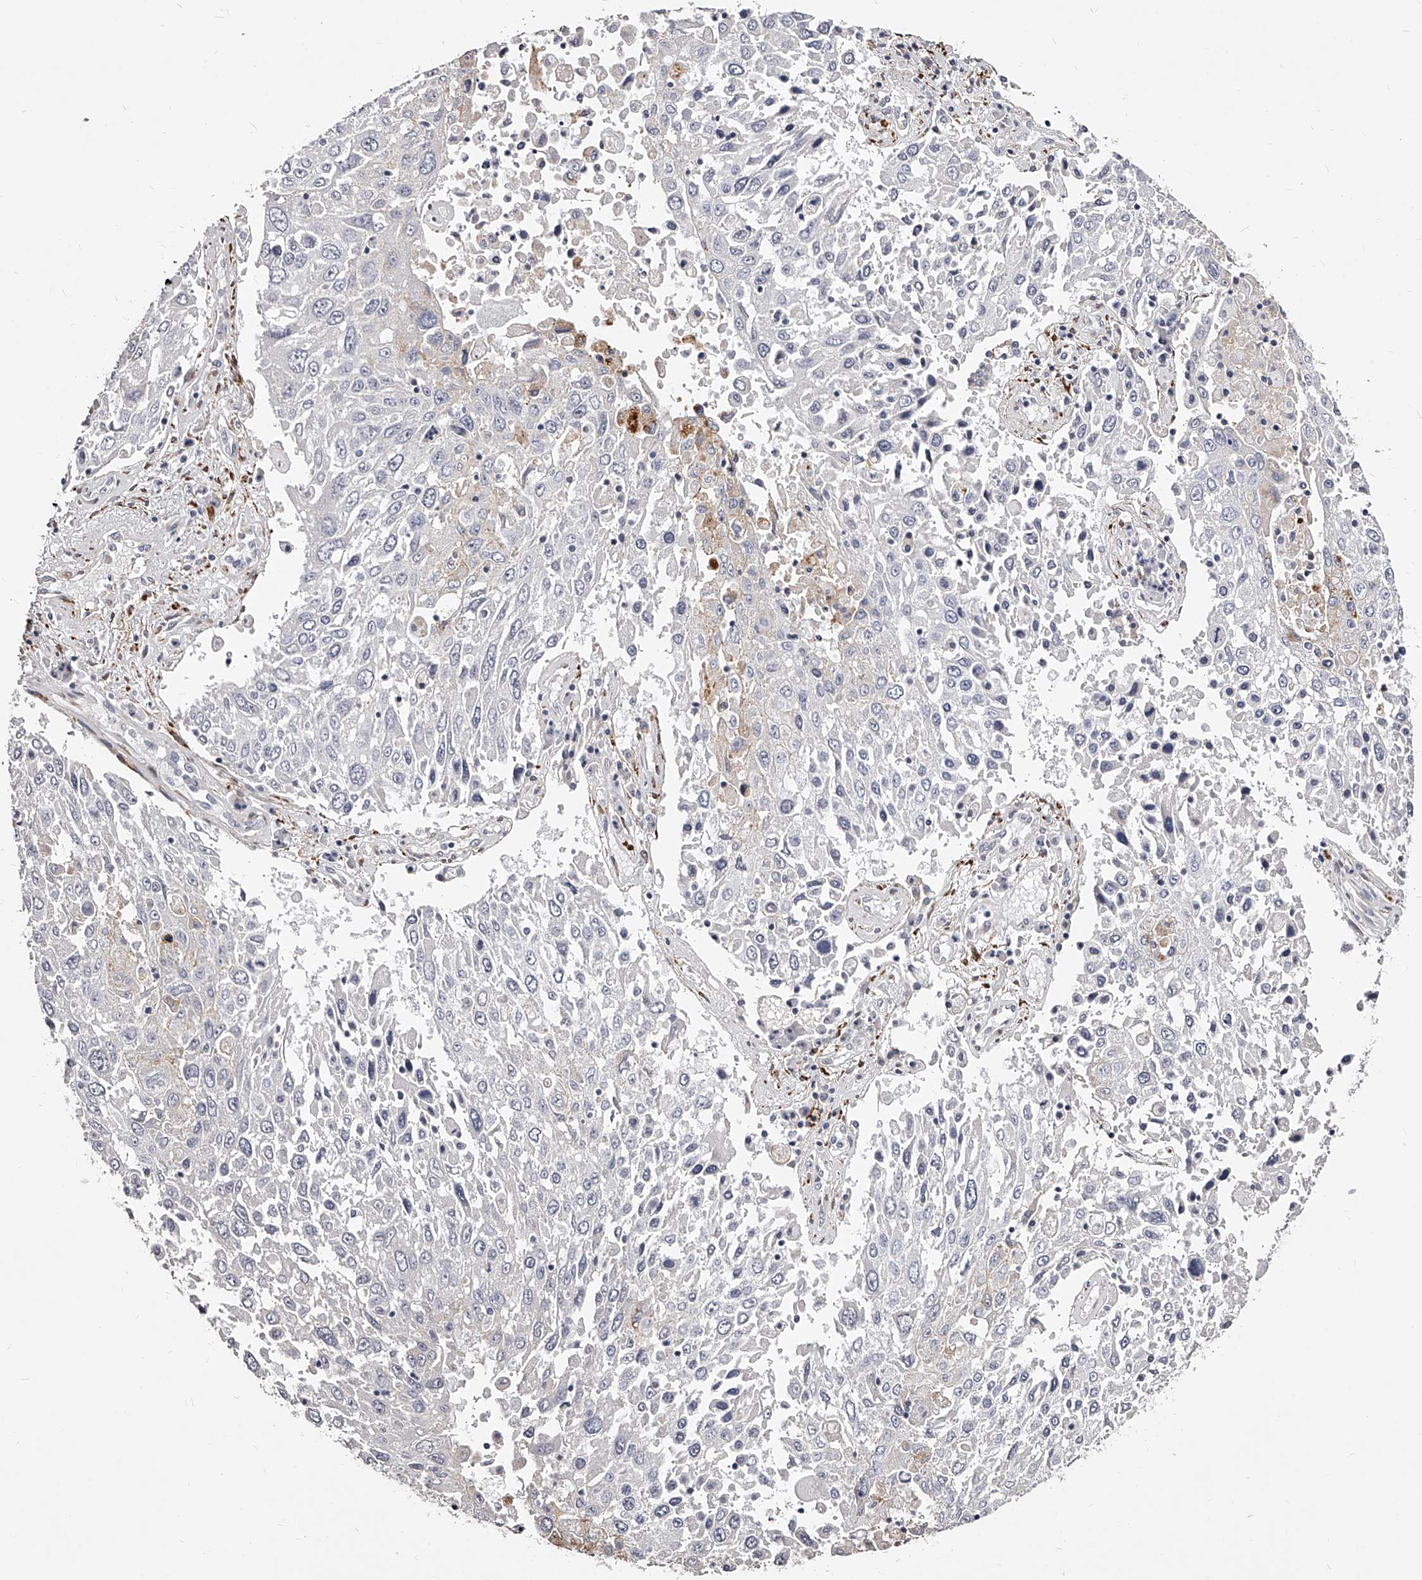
{"staining": {"intensity": "negative", "quantity": "none", "location": "none"}, "tissue": "lung cancer", "cell_type": "Tumor cells", "image_type": "cancer", "snomed": [{"axis": "morphology", "description": "Squamous cell carcinoma, NOS"}, {"axis": "topography", "description": "Lung"}], "caption": "DAB (3,3'-diaminobenzidine) immunohistochemical staining of human lung squamous cell carcinoma demonstrates no significant staining in tumor cells.", "gene": "CD82", "patient": {"sex": "male", "age": 65}}